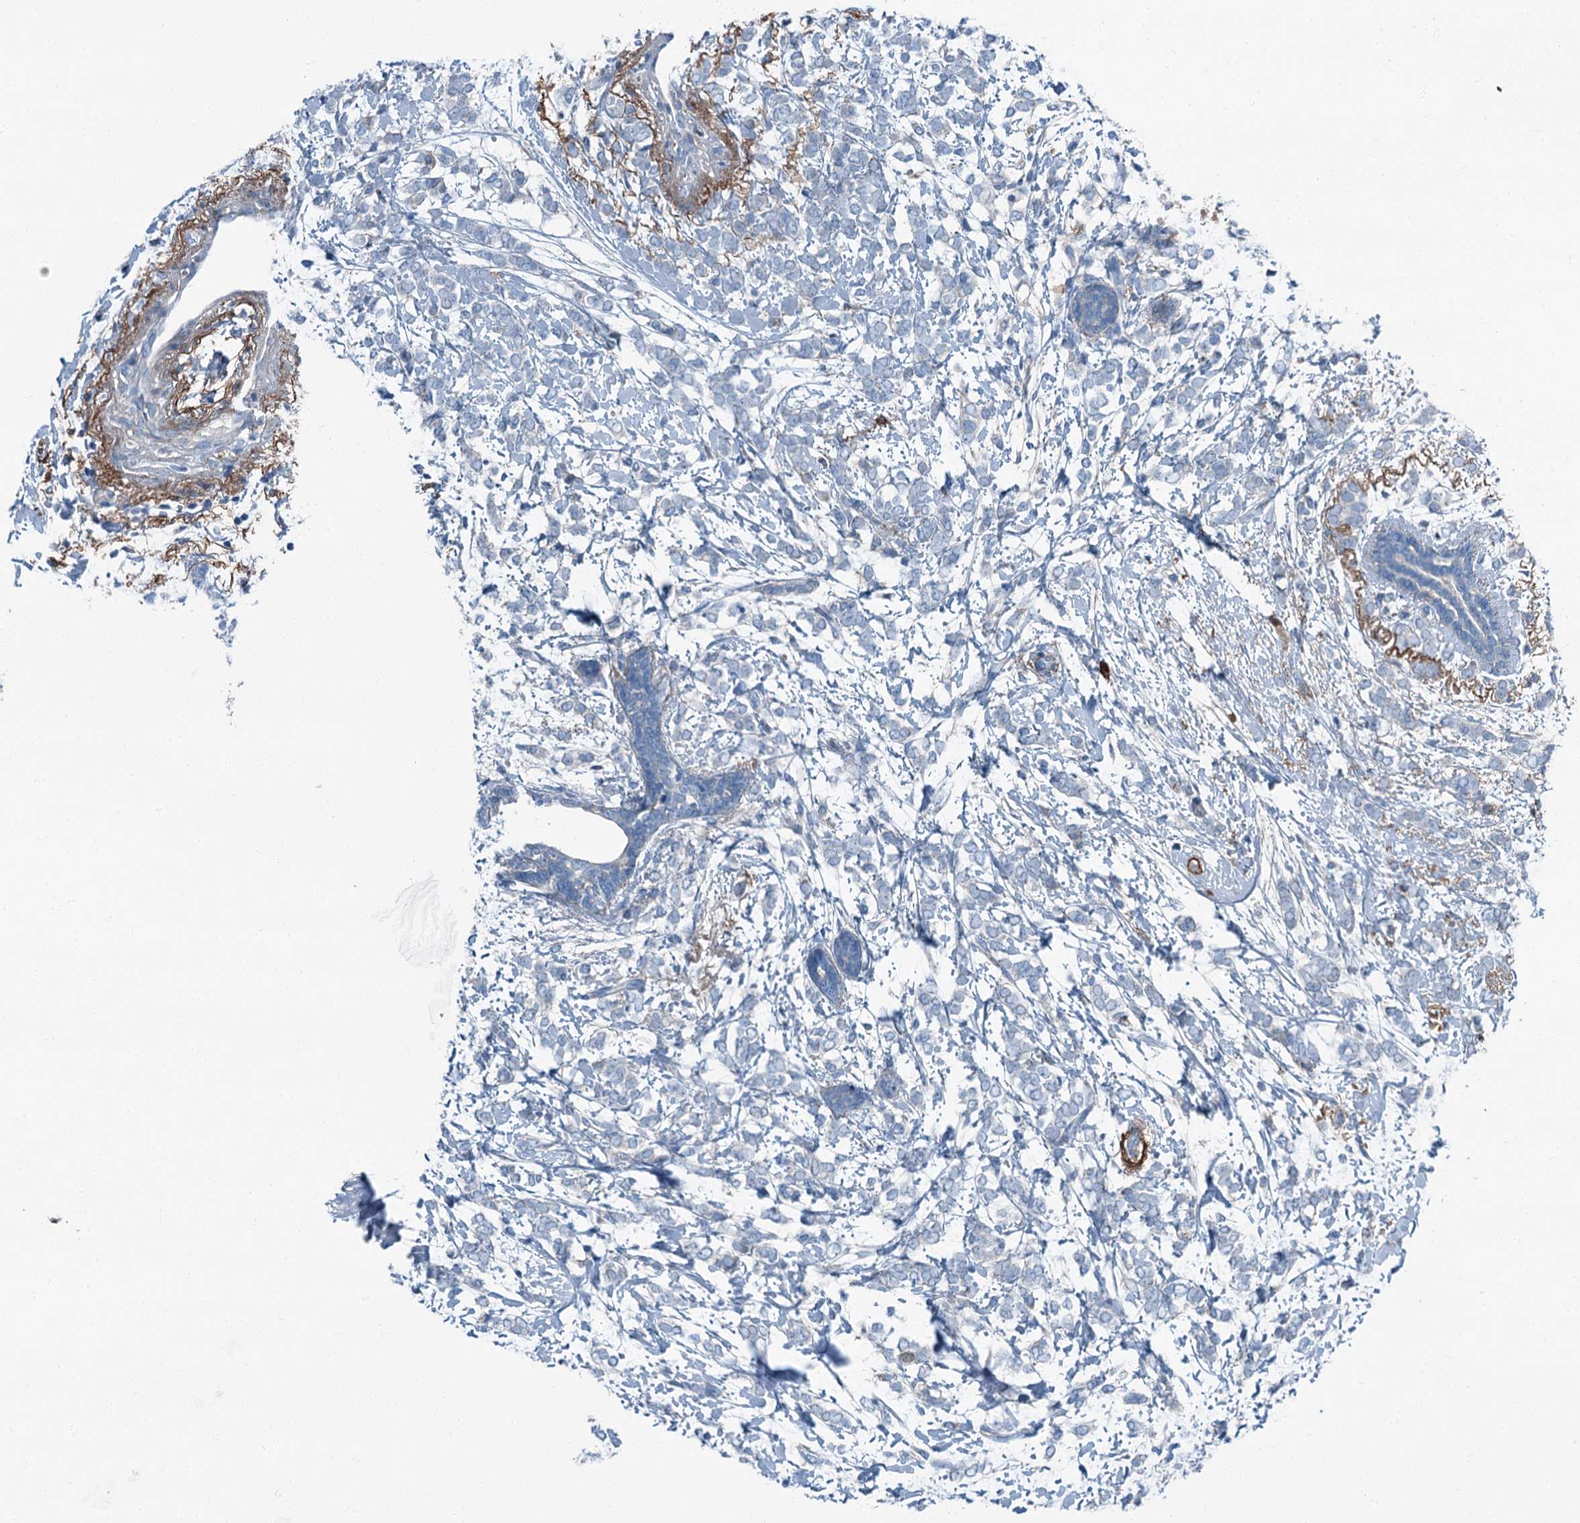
{"staining": {"intensity": "negative", "quantity": "none", "location": "none"}, "tissue": "breast cancer", "cell_type": "Tumor cells", "image_type": "cancer", "snomed": [{"axis": "morphology", "description": "Normal tissue, NOS"}, {"axis": "morphology", "description": "Lobular carcinoma"}, {"axis": "topography", "description": "Breast"}], "caption": "An immunohistochemistry (IHC) micrograph of lobular carcinoma (breast) is shown. There is no staining in tumor cells of lobular carcinoma (breast).", "gene": "AXL", "patient": {"sex": "female", "age": 47}}